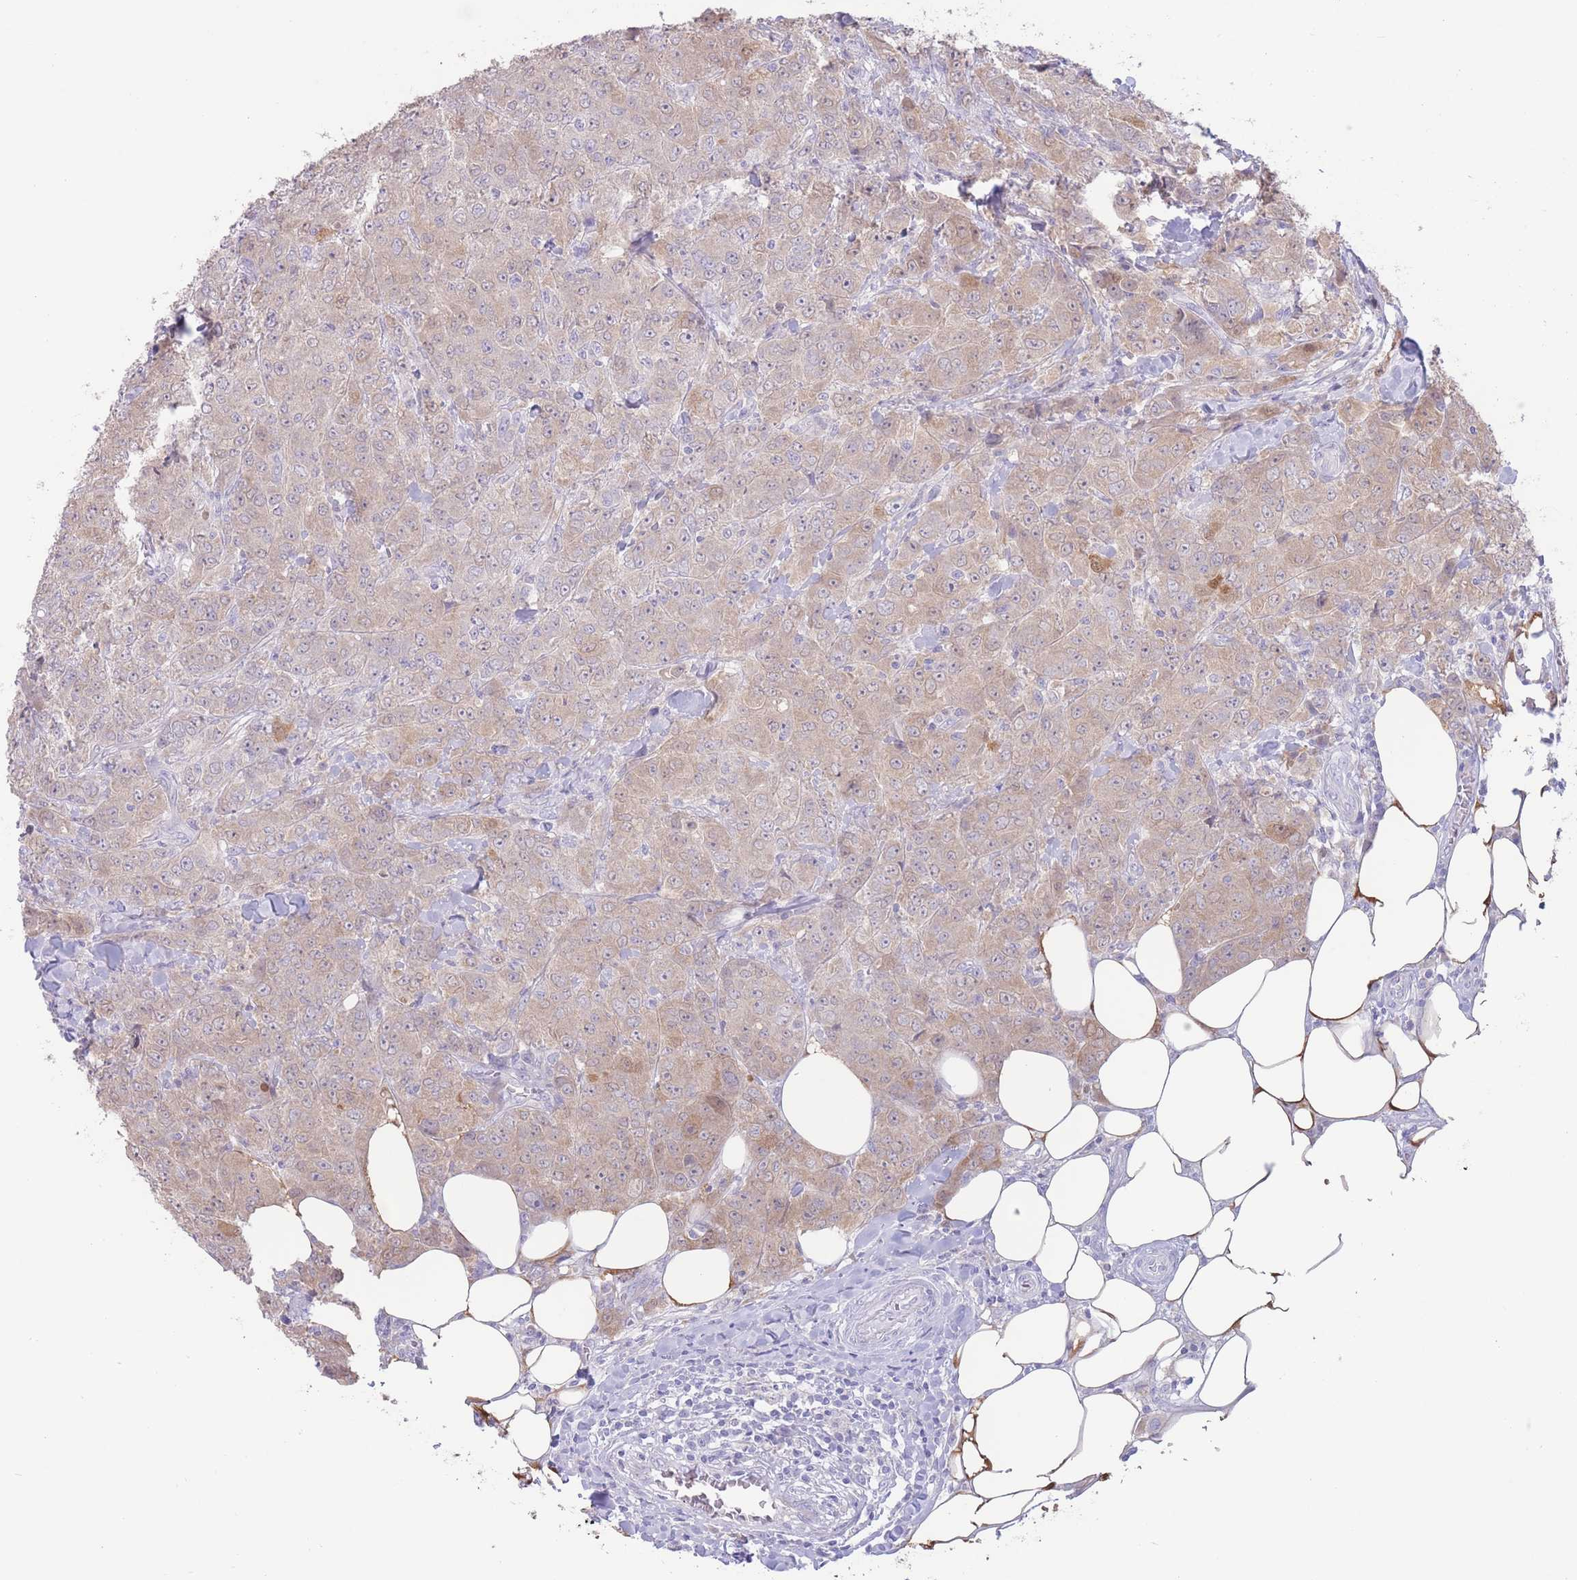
{"staining": {"intensity": "weak", "quantity": ">75%", "location": "cytoplasmic/membranous"}, "tissue": "breast cancer", "cell_type": "Tumor cells", "image_type": "cancer", "snomed": [{"axis": "morphology", "description": "Duct carcinoma"}, {"axis": "topography", "description": "Breast"}], "caption": "Tumor cells exhibit low levels of weak cytoplasmic/membranous positivity in about >75% of cells in breast cancer.", "gene": "FAH", "patient": {"sex": "female", "age": 43}}